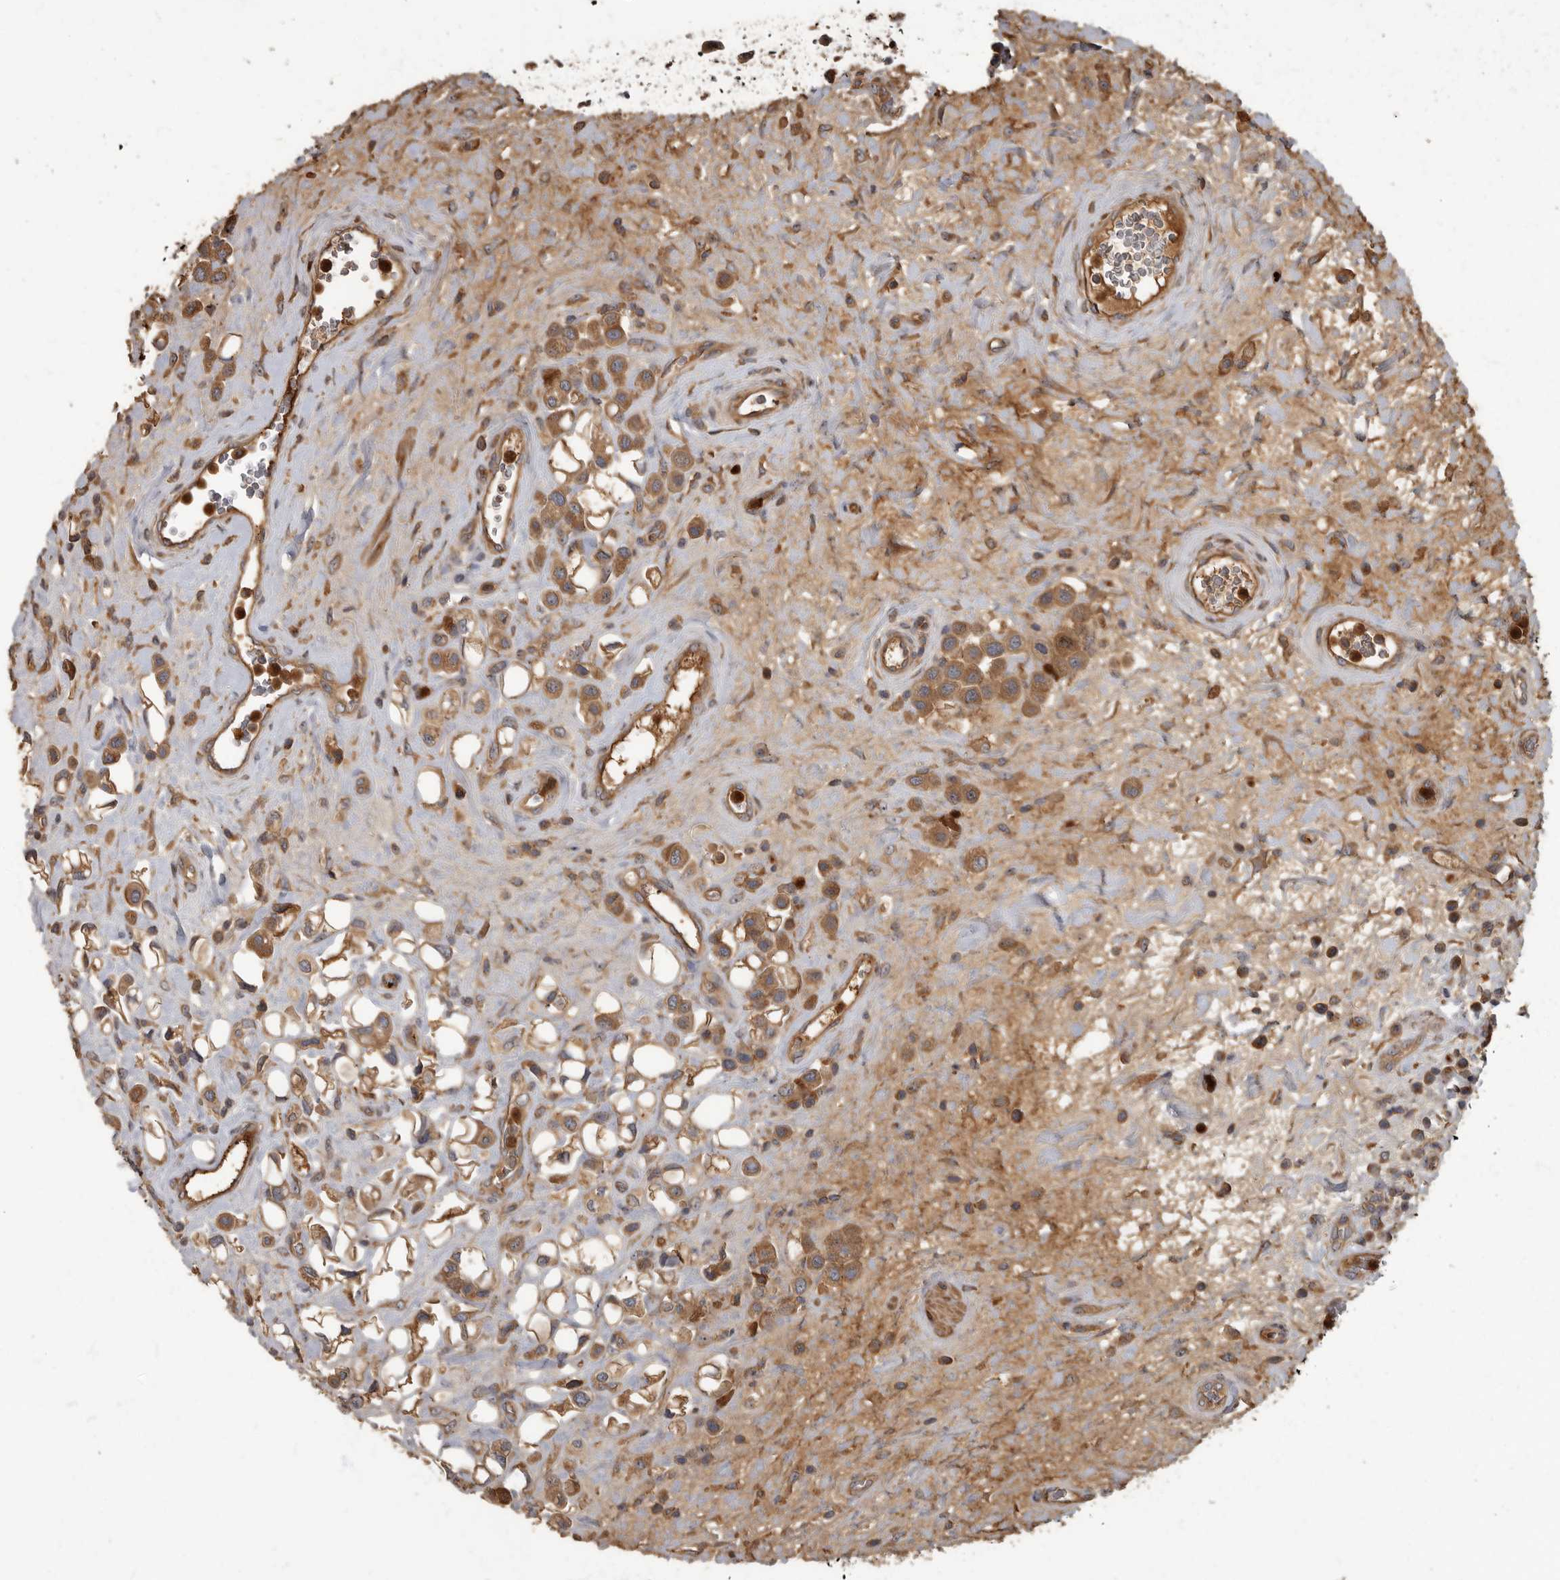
{"staining": {"intensity": "moderate", "quantity": ">75%", "location": "cytoplasmic/membranous"}, "tissue": "urothelial cancer", "cell_type": "Tumor cells", "image_type": "cancer", "snomed": [{"axis": "morphology", "description": "Urothelial carcinoma, High grade"}, {"axis": "topography", "description": "Urinary bladder"}], "caption": "A brown stain labels moderate cytoplasmic/membranous positivity of a protein in high-grade urothelial carcinoma tumor cells. Using DAB (brown) and hematoxylin (blue) stains, captured at high magnification using brightfield microscopy.", "gene": "DAAM1", "patient": {"sex": "male", "age": 50}}